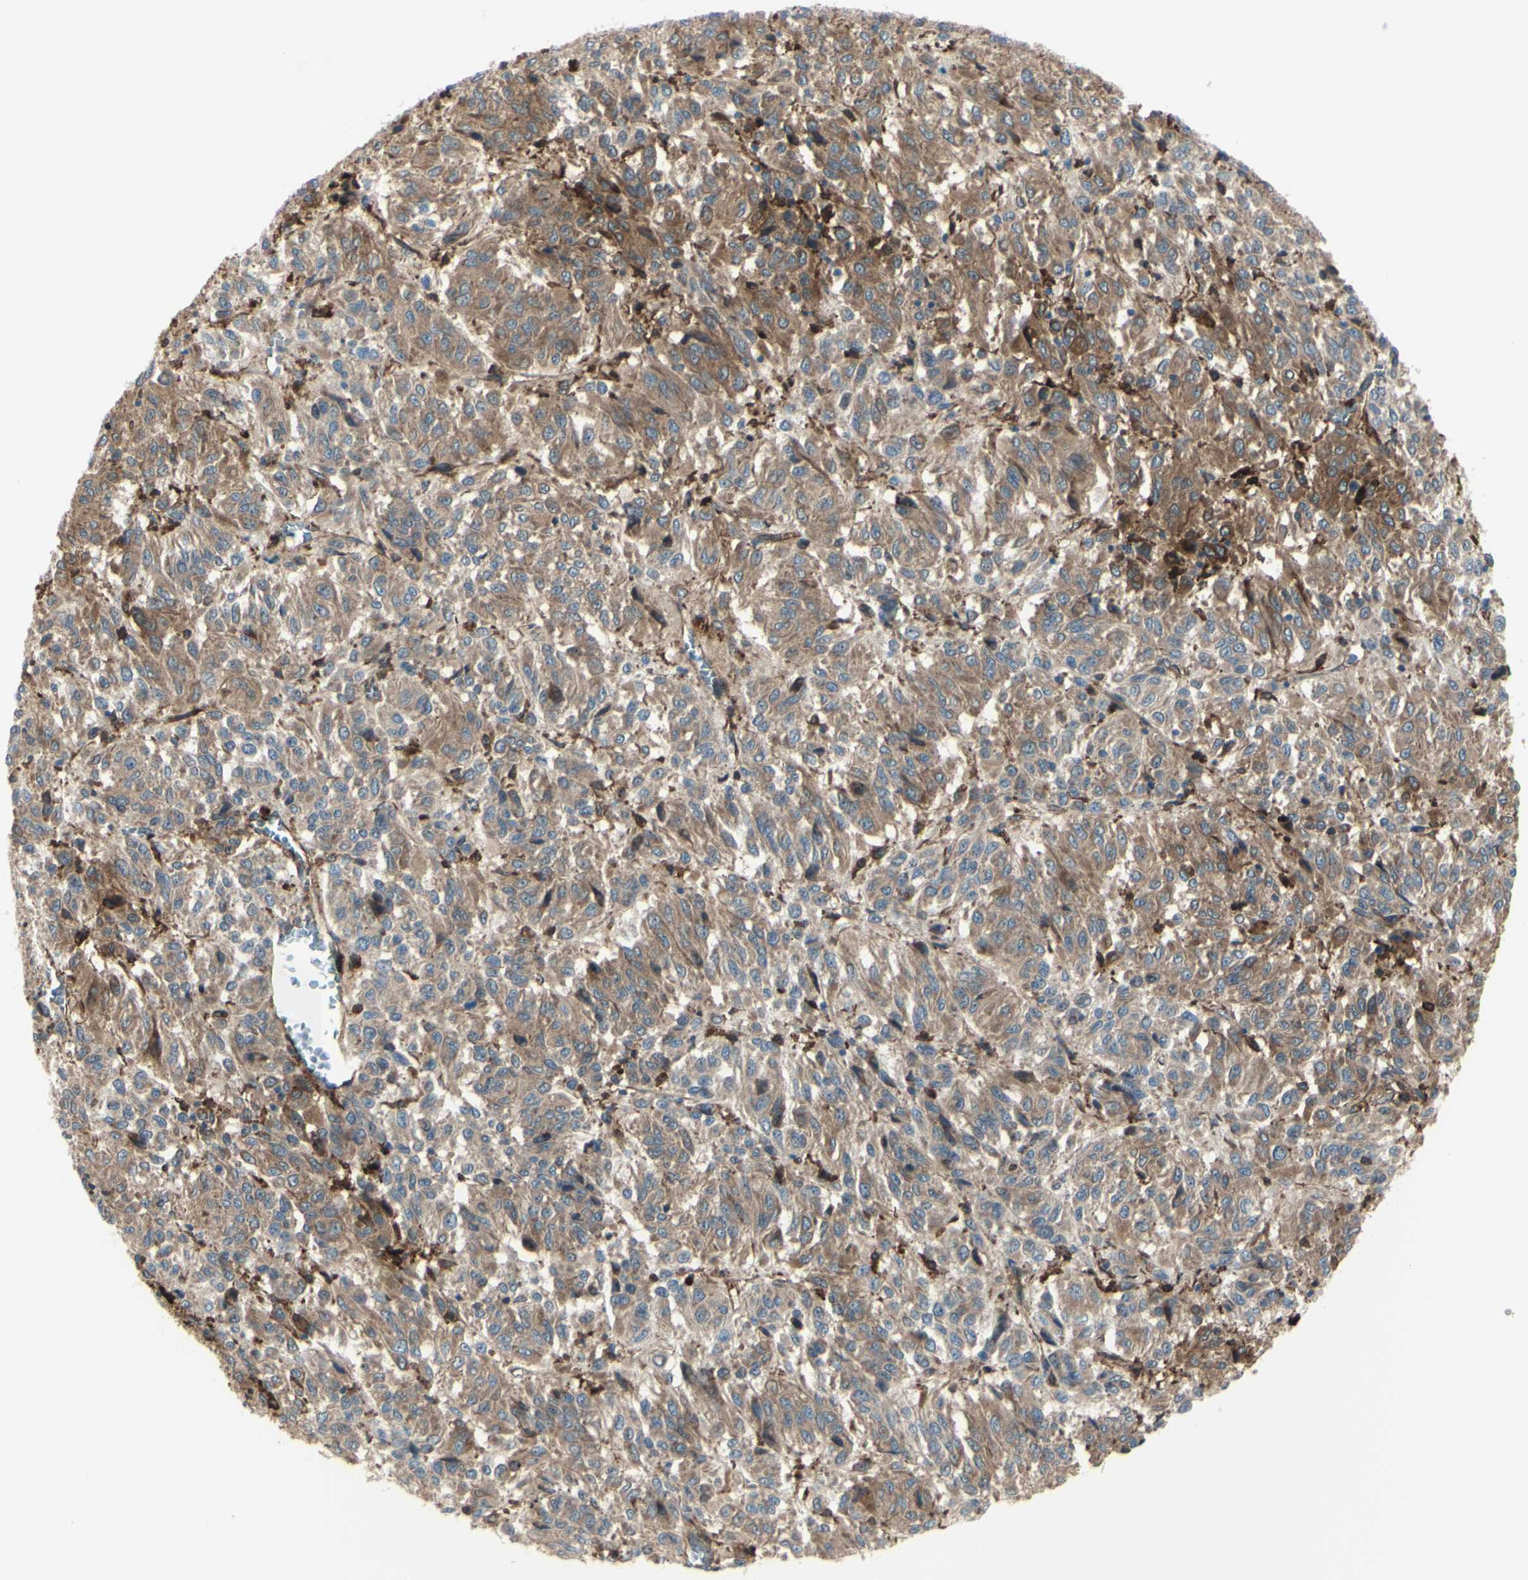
{"staining": {"intensity": "moderate", "quantity": ">75%", "location": "cytoplasmic/membranous"}, "tissue": "melanoma", "cell_type": "Tumor cells", "image_type": "cancer", "snomed": [{"axis": "morphology", "description": "Malignant melanoma, Metastatic site"}, {"axis": "topography", "description": "Lung"}], "caption": "This micrograph displays melanoma stained with IHC to label a protein in brown. The cytoplasmic/membranous of tumor cells show moderate positivity for the protein. Nuclei are counter-stained blue.", "gene": "IGSF9B", "patient": {"sex": "male", "age": 64}}